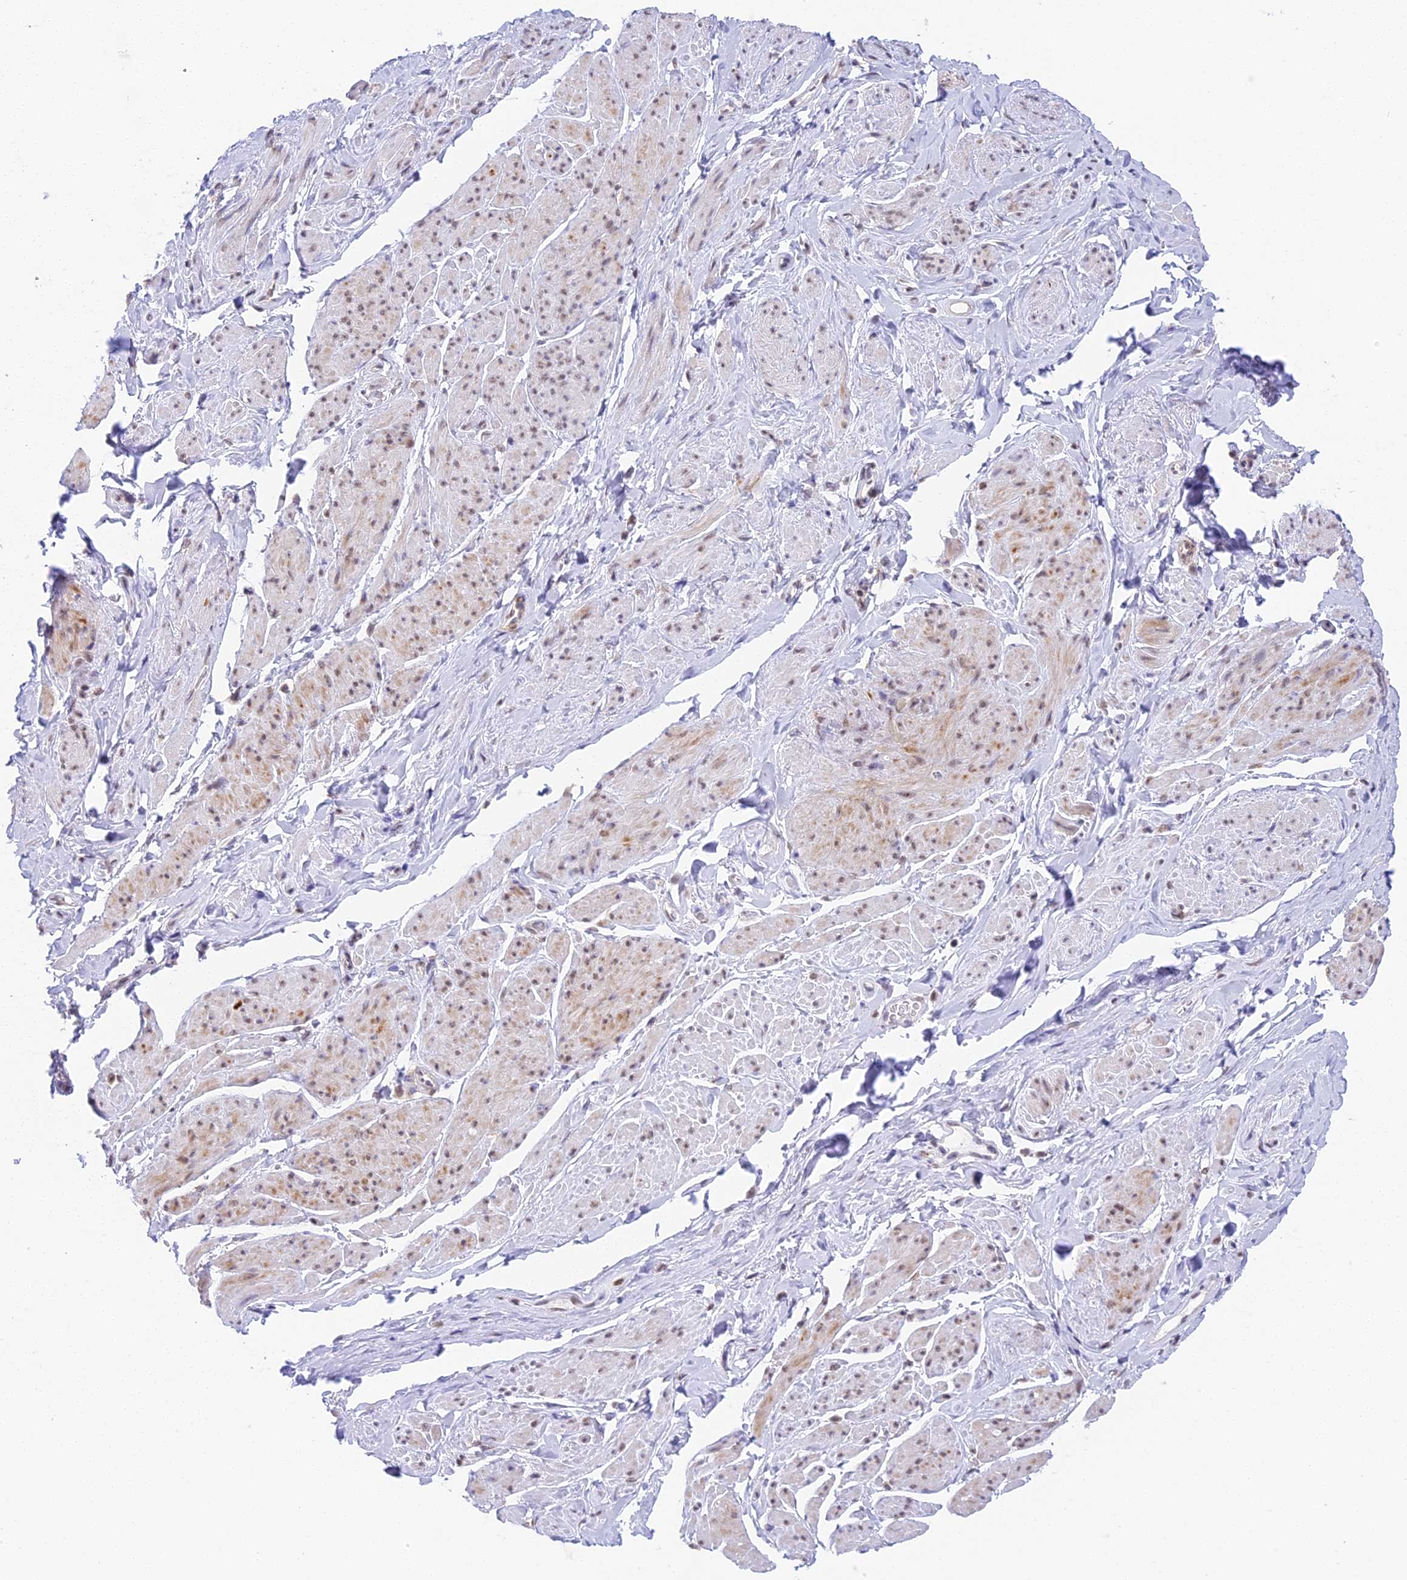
{"staining": {"intensity": "moderate", "quantity": "<25%", "location": "cytoplasmic/membranous,nuclear"}, "tissue": "smooth muscle", "cell_type": "Smooth muscle cells", "image_type": "normal", "snomed": [{"axis": "morphology", "description": "Normal tissue, NOS"}, {"axis": "topography", "description": "Smooth muscle"}, {"axis": "topography", "description": "Peripheral nerve tissue"}], "caption": "Benign smooth muscle shows moderate cytoplasmic/membranous,nuclear positivity in approximately <25% of smooth muscle cells (IHC, brightfield microscopy, high magnification)..", "gene": "HEATR5B", "patient": {"sex": "male", "age": 69}}